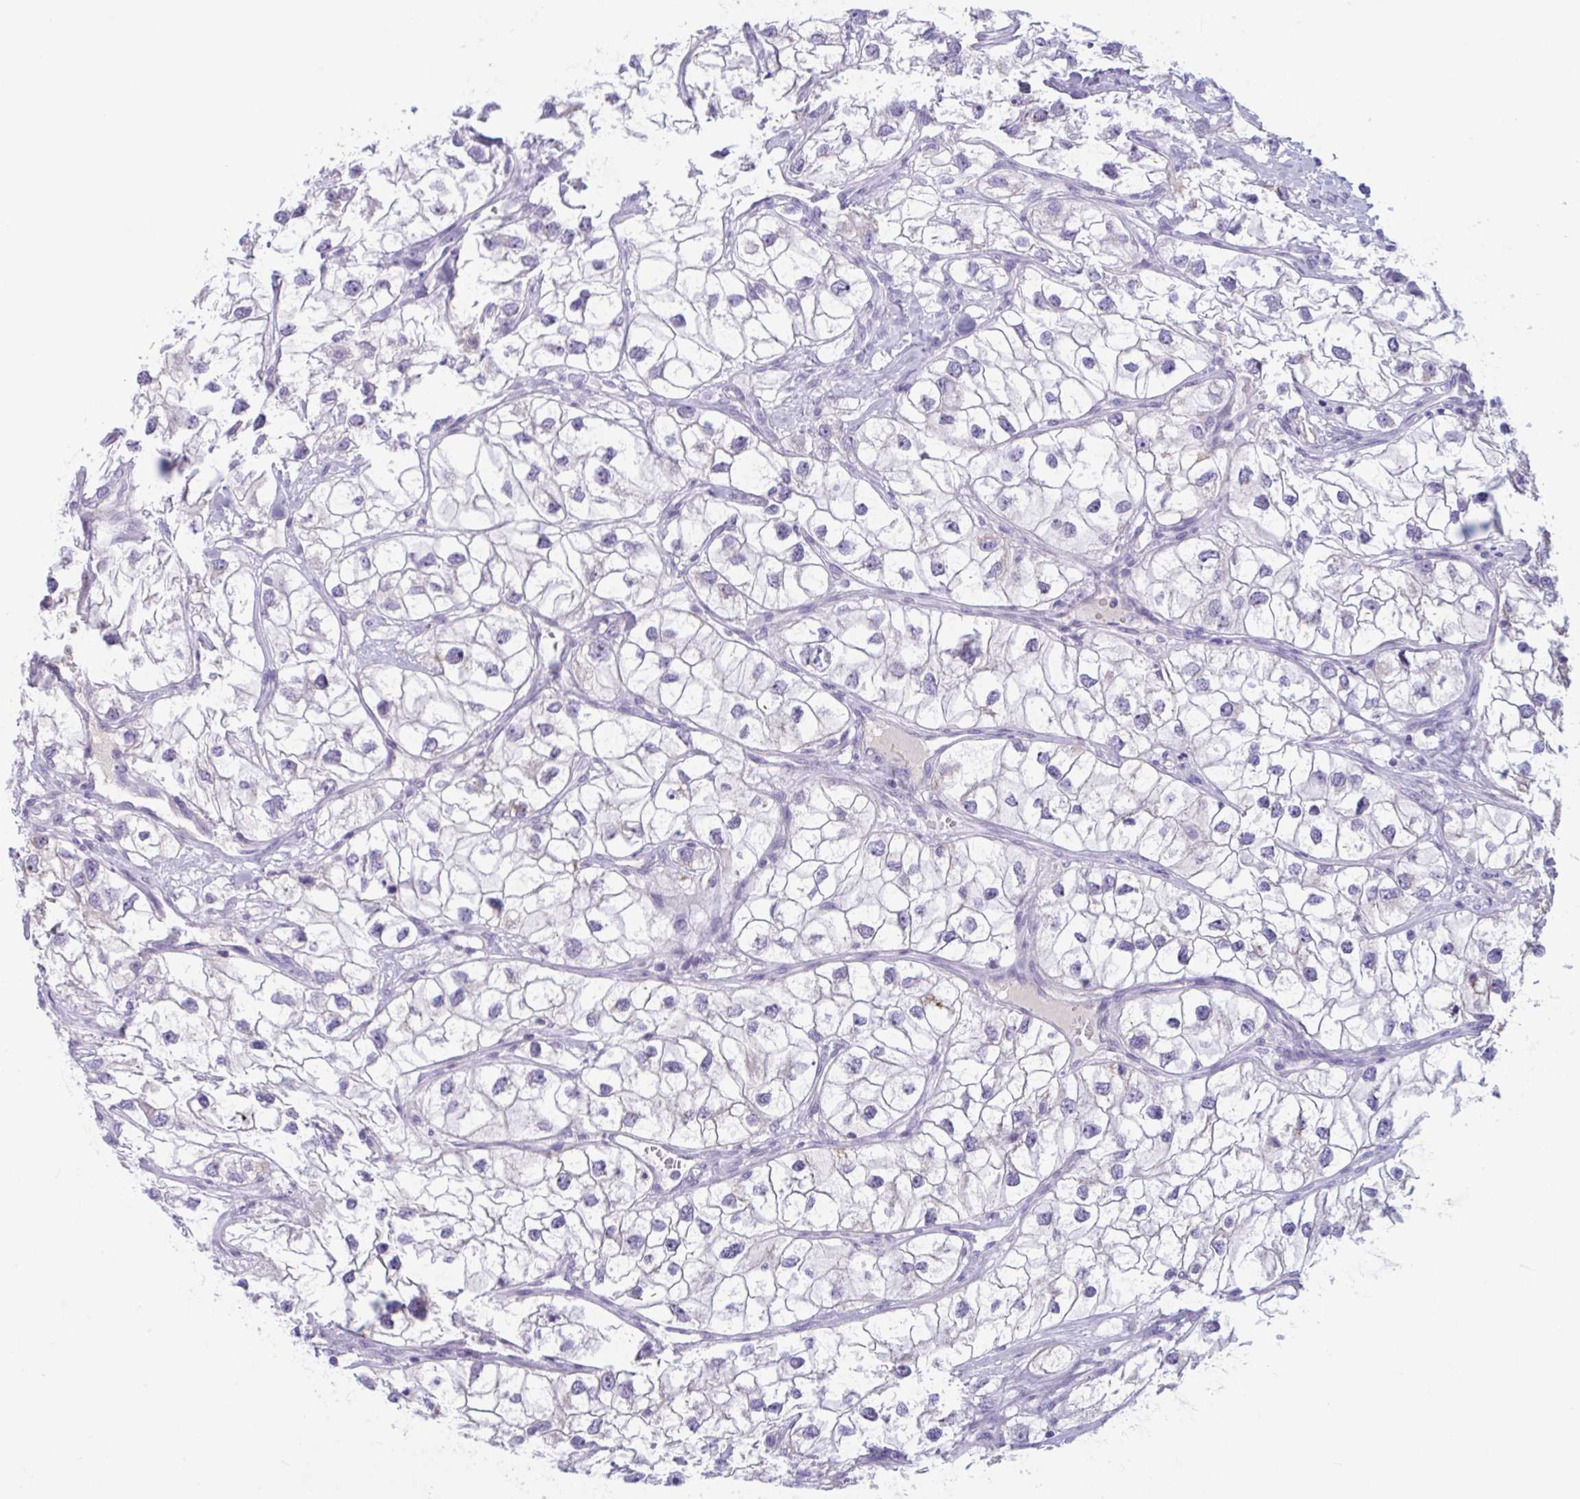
{"staining": {"intensity": "negative", "quantity": "none", "location": "none"}, "tissue": "renal cancer", "cell_type": "Tumor cells", "image_type": "cancer", "snomed": [{"axis": "morphology", "description": "Adenocarcinoma, NOS"}, {"axis": "topography", "description": "Kidney"}], "caption": "Immunohistochemical staining of human renal adenocarcinoma exhibits no significant staining in tumor cells. (DAB immunohistochemistry visualized using brightfield microscopy, high magnification).", "gene": "WNT9B", "patient": {"sex": "male", "age": 59}}